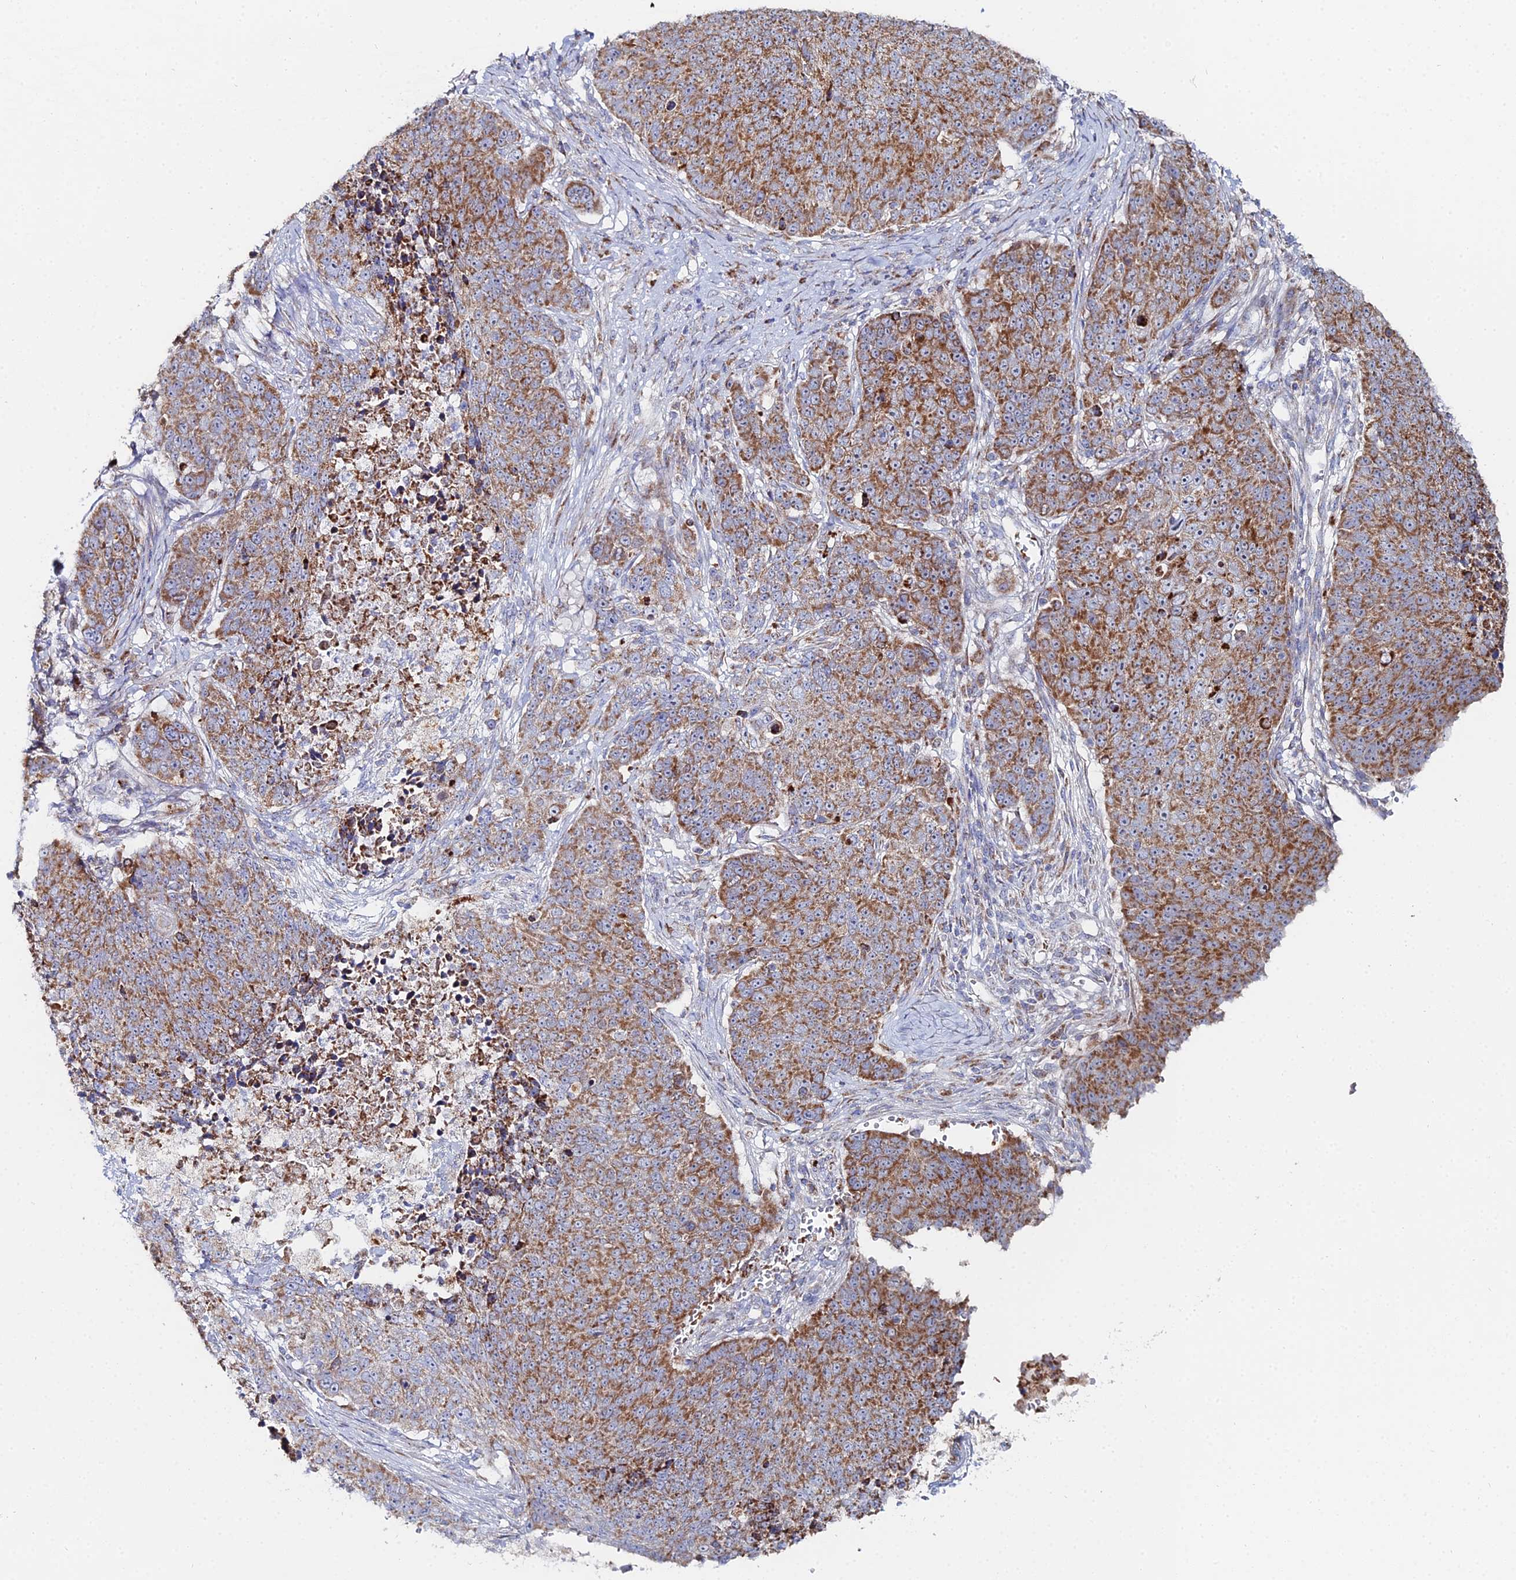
{"staining": {"intensity": "strong", "quantity": "25%-75%", "location": "cytoplasmic/membranous"}, "tissue": "lung cancer", "cell_type": "Tumor cells", "image_type": "cancer", "snomed": [{"axis": "morphology", "description": "Normal tissue, NOS"}, {"axis": "morphology", "description": "Squamous cell carcinoma, NOS"}, {"axis": "topography", "description": "Lymph node"}, {"axis": "topography", "description": "Lung"}], "caption": "Human squamous cell carcinoma (lung) stained with a protein marker reveals strong staining in tumor cells.", "gene": "MPC1", "patient": {"sex": "male", "age": 66}}